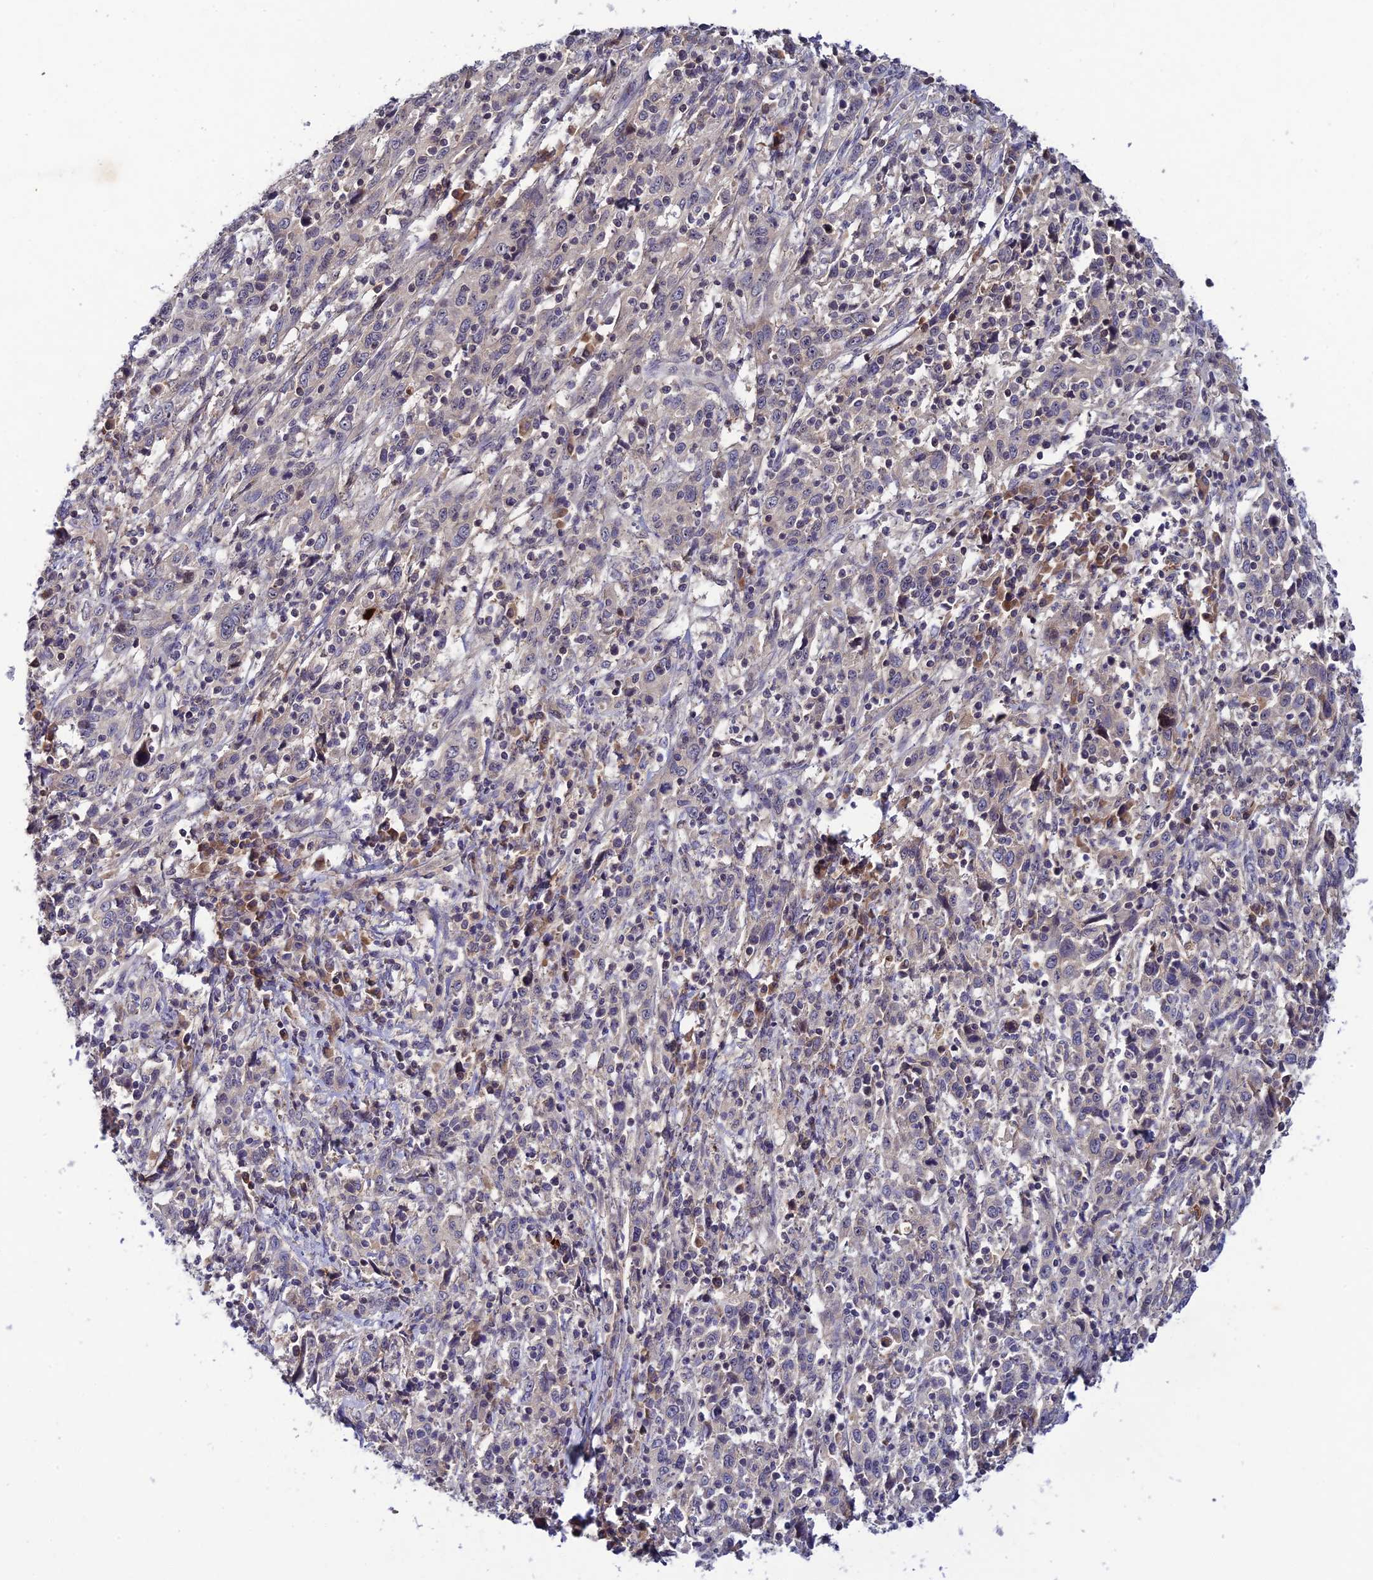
{"staining": {"intensity": "negative", "quantity": "none", "location": "none"}, "tissue": "cervical cancer", "cell_type": "Tumor cells", "image_type": "cancer", "snomed": [{"axis": "morphology", "description": "Squamous cell carcinoma, NOS"}, {"axis": "topography", "description": "Cervix"}], "caption": "Tumor cells show no significant protein expression in cervical cancer.", "gene": "CHST5", "patient": {"sex": "female", "age": 46}}